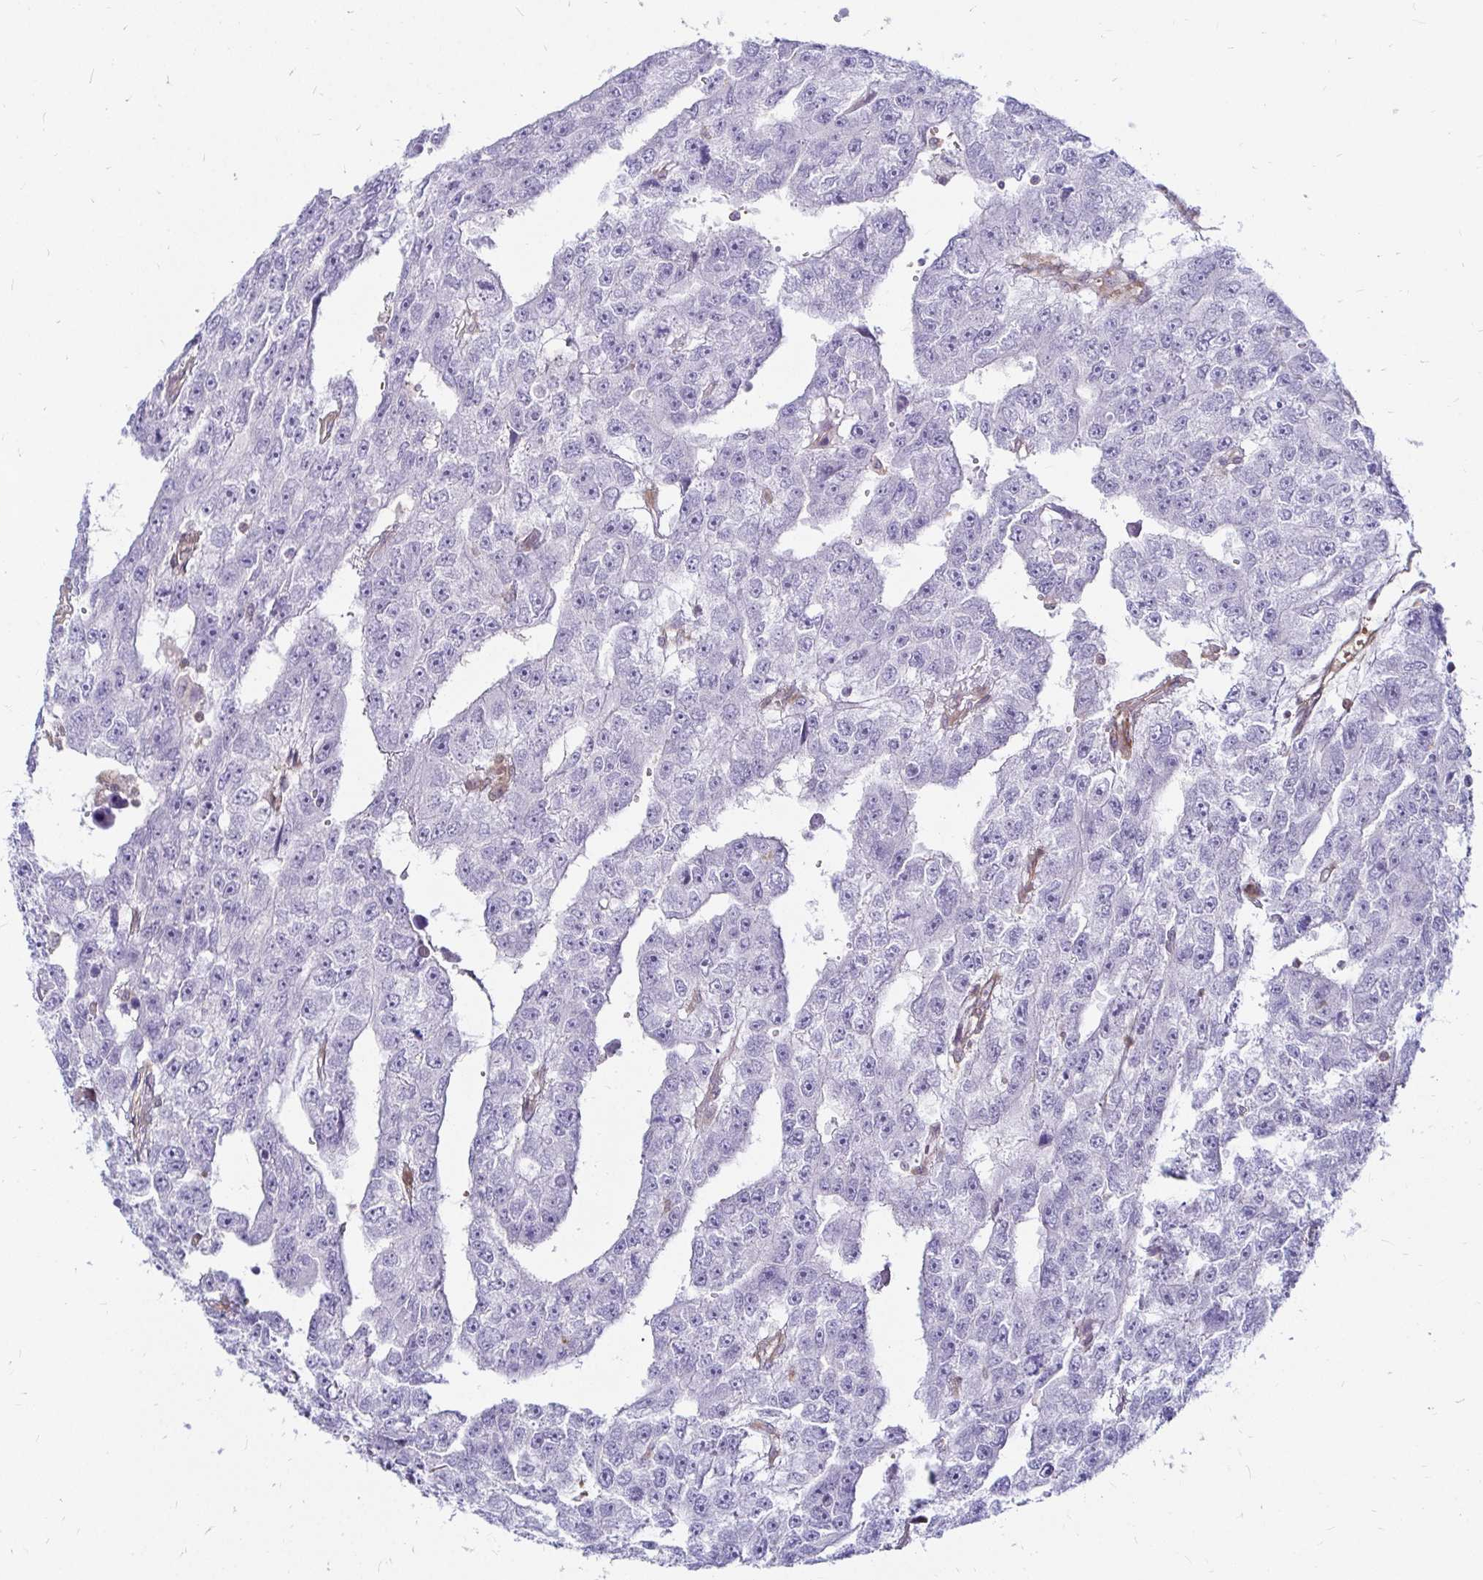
{"staining": {"intensity": "negative", "quantity": "none", "location": "none"}, "tissue": "testis cancer", "cell_type": "Tumor cells", "image_type": "cancer", "snomed": [{"axis": "morphology", "description": "Carcinoma, Embryonal, NOS"}, {"axis": "topography", "description": "Testis"}], "caption": "Tumor cells are negative for protein expression in human testis cancer.", "gene": "CAST", "patient": {"sex": "male", "age": 20}}